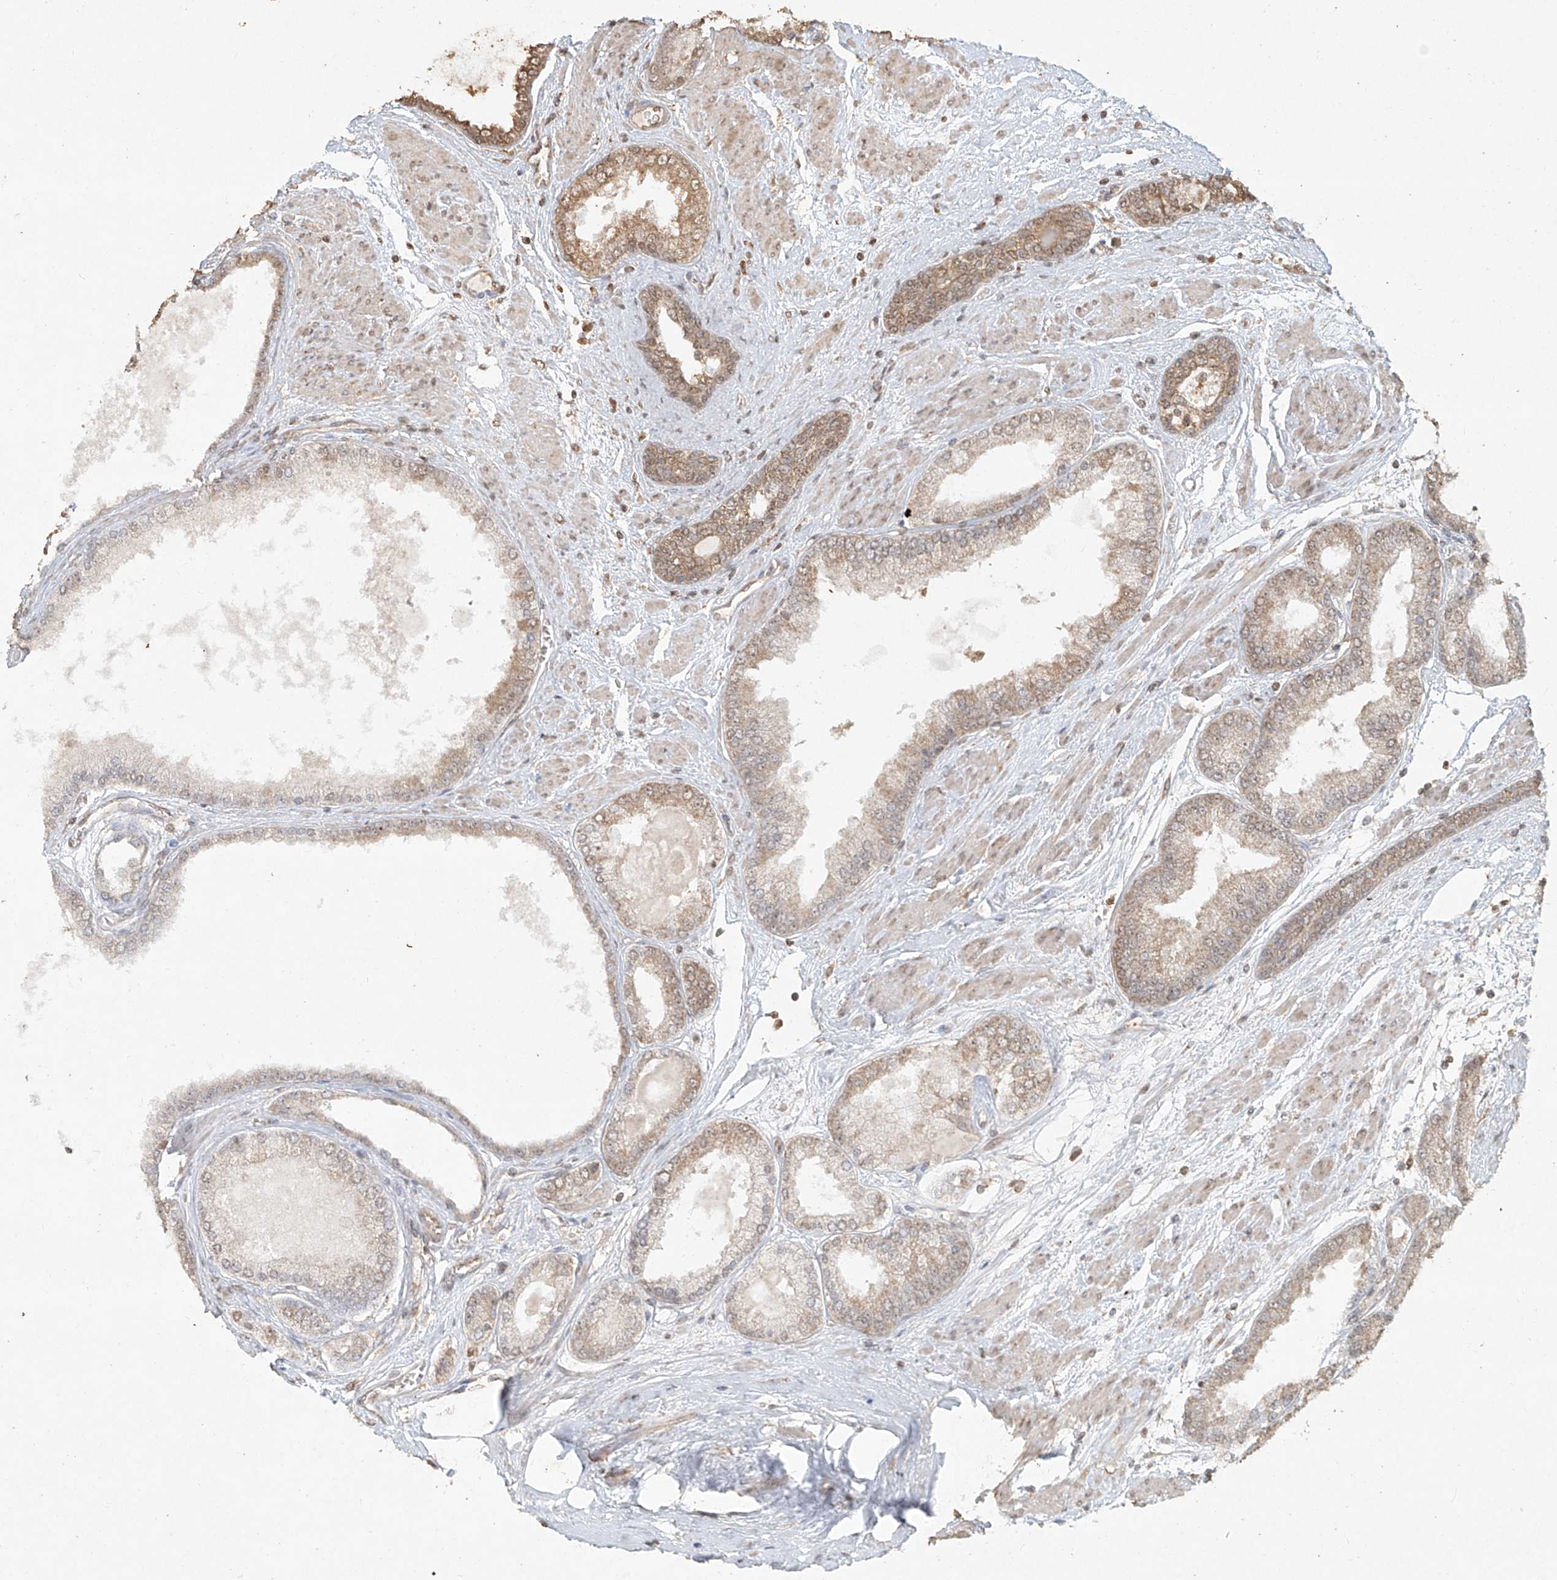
{"staining": {"intensity": "moderate", "quantity": "<25%", "location": "cytoplasmic/membranous,nuclear"}, "tissue": "prostate cancer", "cell_type": "Tumor cells", "image_type": "cancer", "snomed": [{"axis": "morphology", "description": "Adenocarcinoma, High grade"}, {"axis": "topography", "description": "Prostate"}], "caption": "Prostate adenocarcinoma (high-grade) tissue shows moderate cytoplasmic/membranous and nuclear positivity in approximately <25% of tumor cells The staining is performed using DAB (3,3'-diaminobenzidine) brown chromogen to label protein expression. The nuclei are counter-stained blue using hematoxylin.", "gene": "TIGAR", "patient": {"sex": "male", "age": 59}}